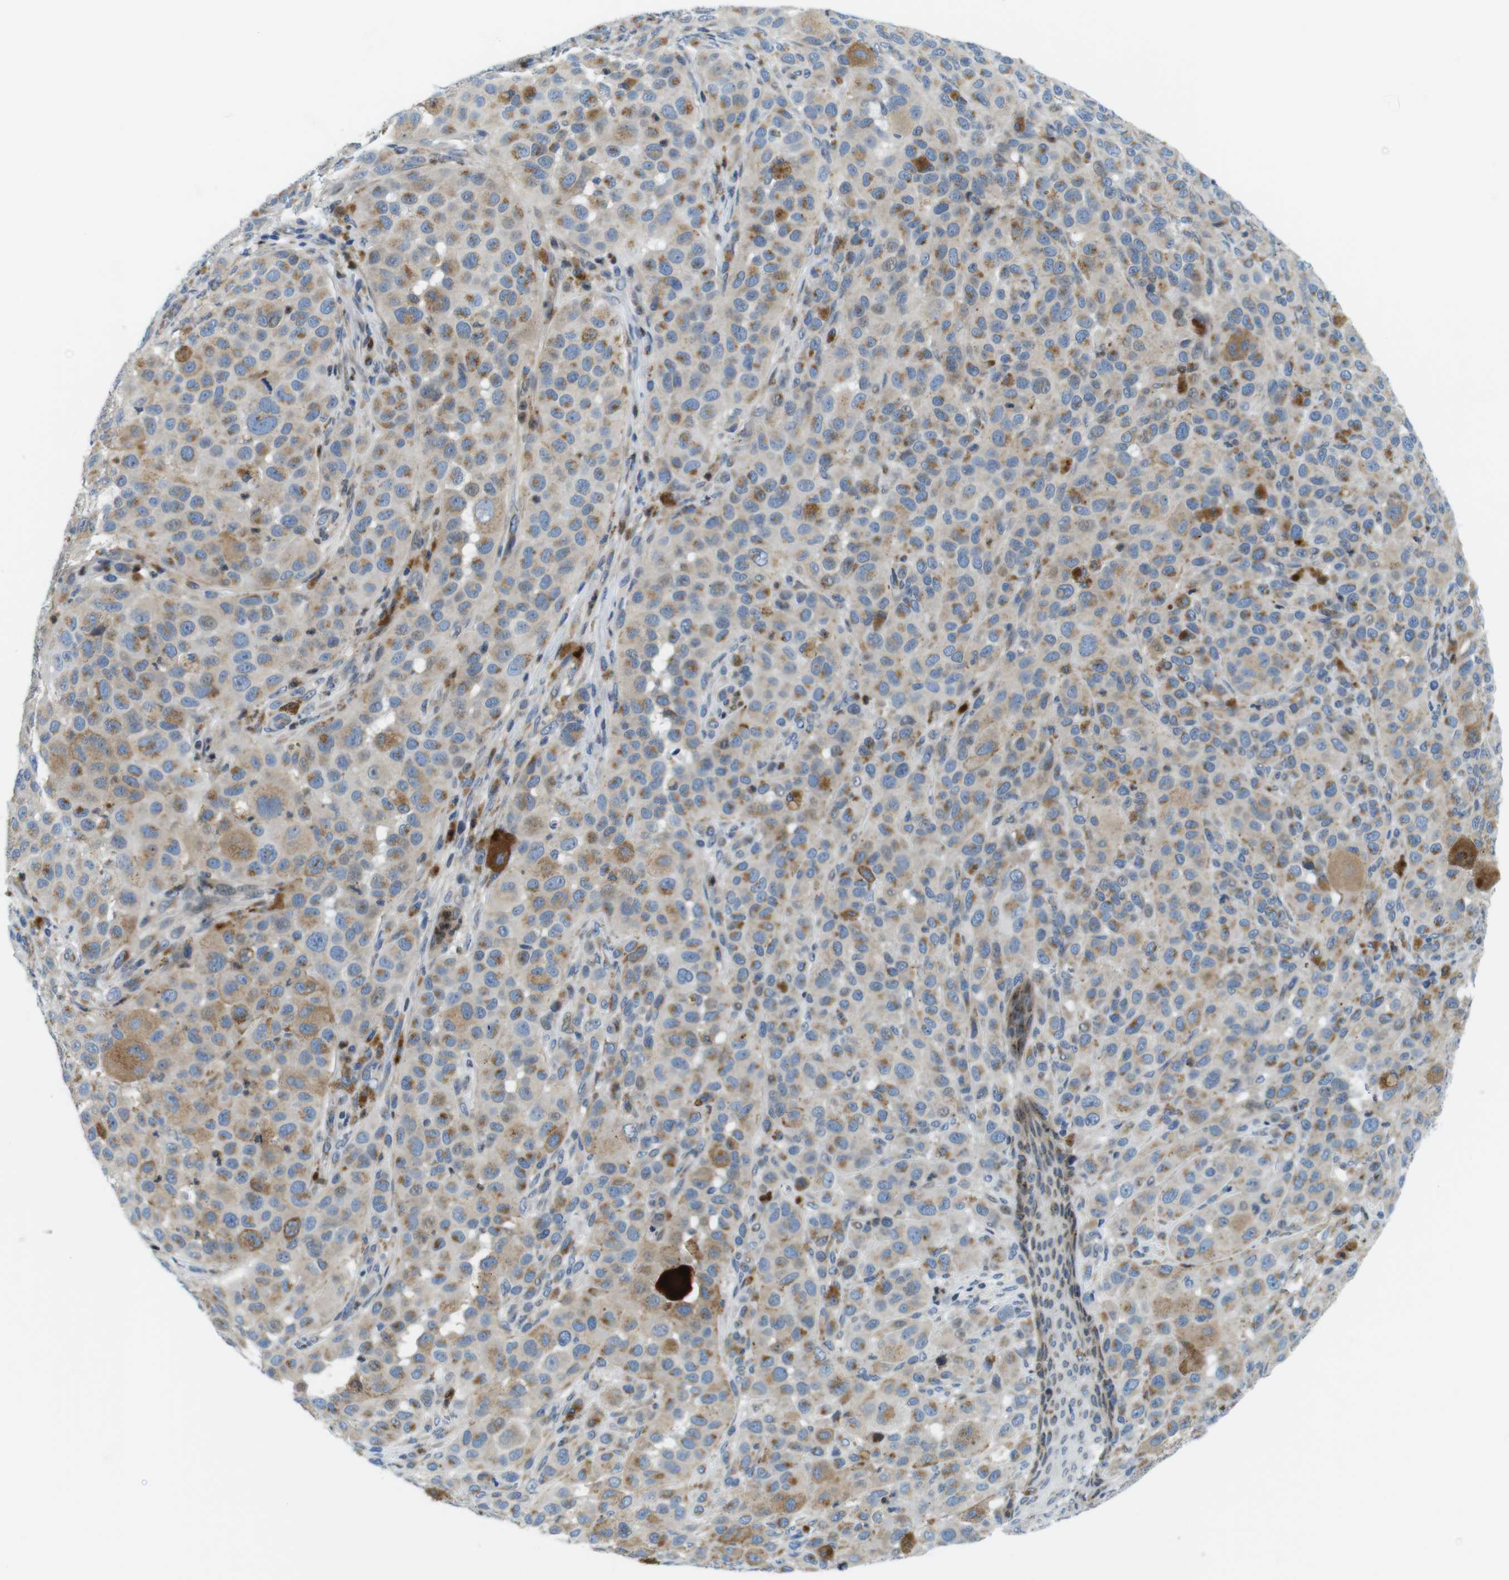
{"staining": {"intensity": "moderate", "quantity": "25%-75%", "location": "cytoplasmic/membranous"}, "tissue": "melanoma", "cell_type": "Tumor cells", "image_type": "cancer", "snomed": [{"axis": "morphology", "description": "Malignant melanoma, NOS"}, {"axis": "topography", "description": "Skin"}], "caption": "Immunohistochemistry (IHC) staining of melanoma, which reveals medium levels of moderate cytoplasmic/membranous expression in approximately 25%-75% of tumor cells indicating moderate cytoplasmic/membranous protein expression. The staining was performed using DAB (brown) for protein detection and nuclei were counterstained in hematoxylin (blue).", "gene": "ZDHHC3", "patient": {"sex": "male", "age": 96}}